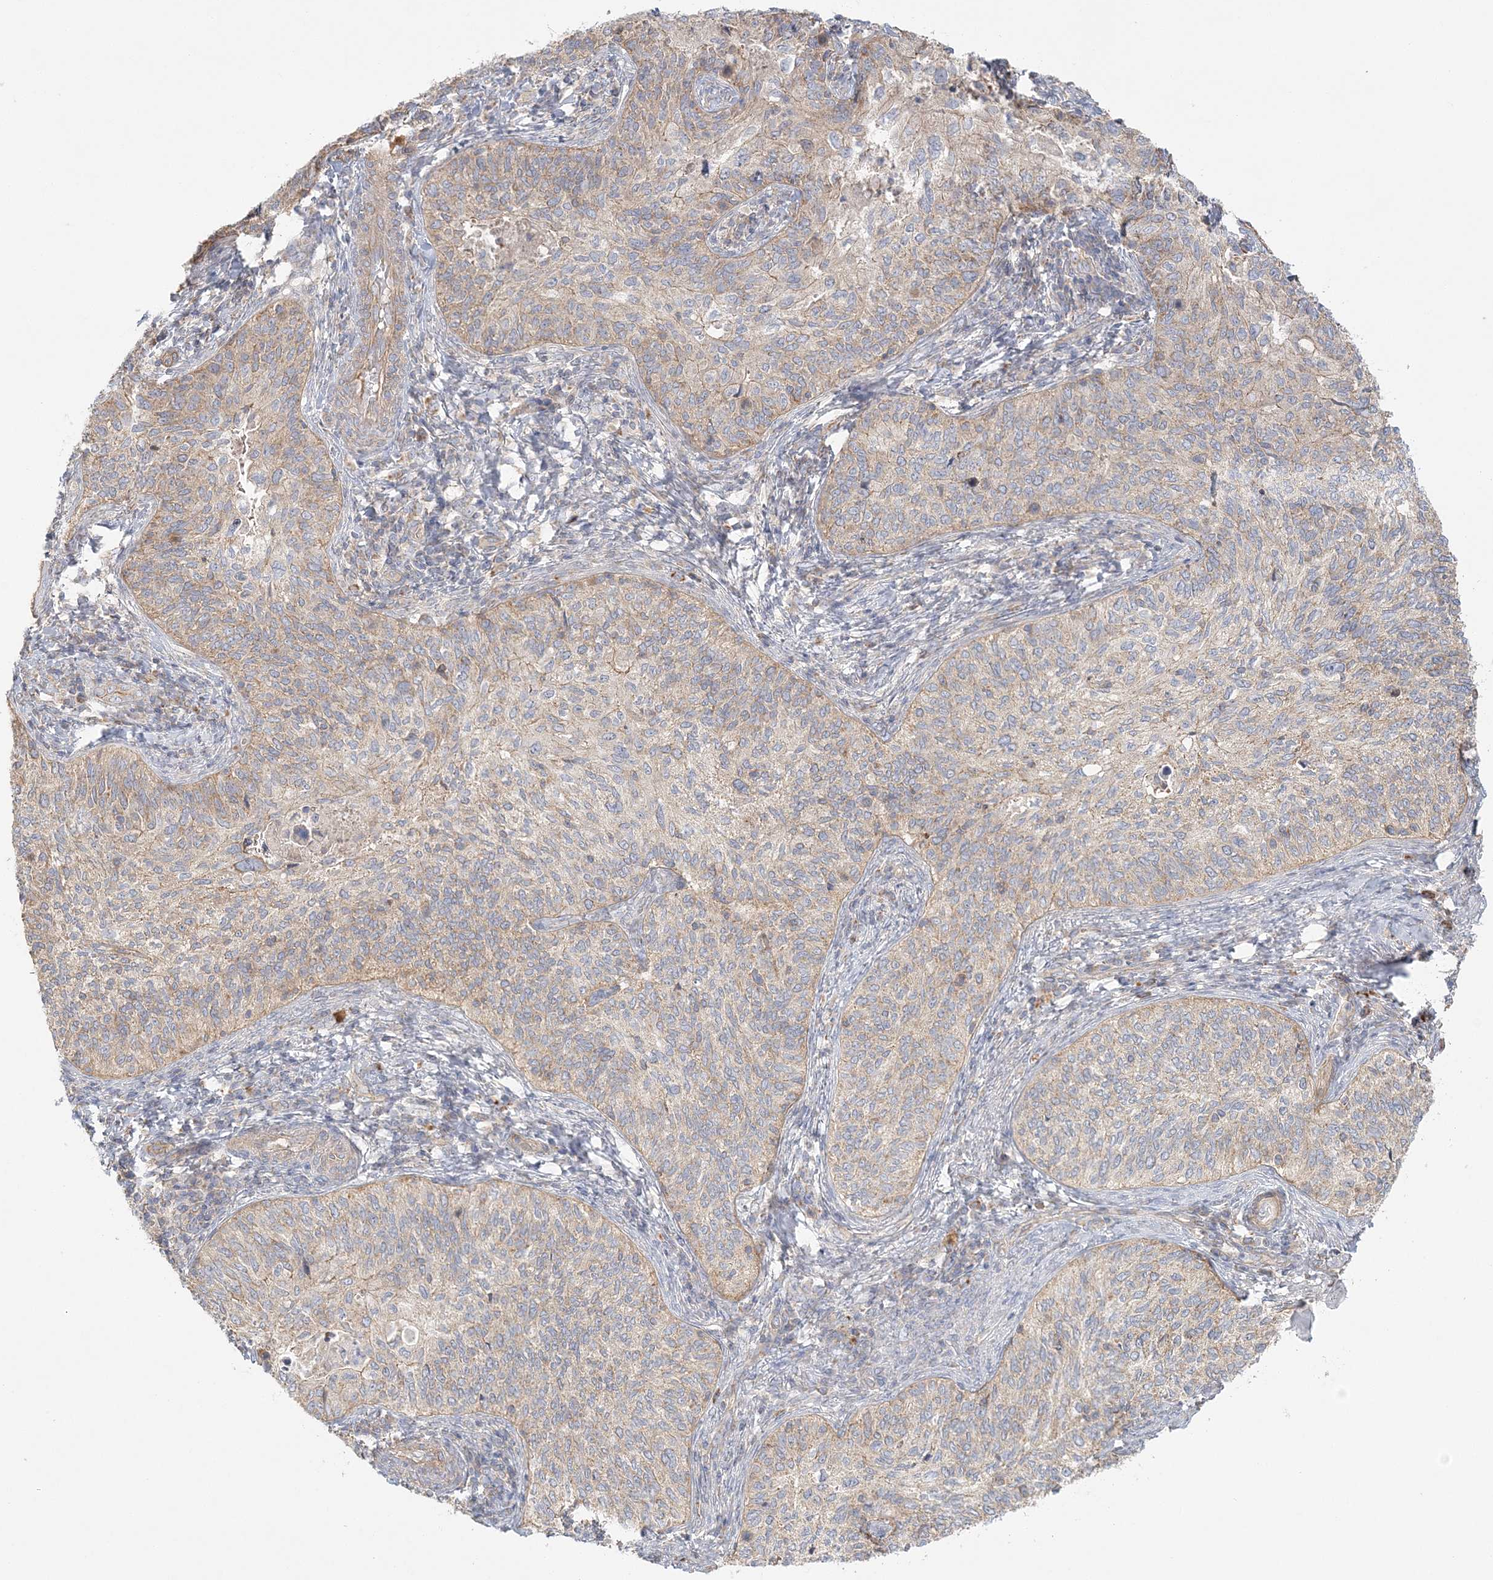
{"staining": {"intensity": "weak", "quantity": ">75%", "location": "cytoplasmic/membranous"}, "tissue": "cervical cancer", "cell_type": "Tumor cells", "image_type": "cancer", "snomed": [{"axis": "morphology", "description": "Squamous cell carcinoma, NOS"}, {"axis": "topography", "description": "Cervix"}], "caption": "This is an image of immunohistochemistry staining of cervical cancer, which shows weak positivity in the cytoplasmic/membranous of tumor cells.", "gene": "KIAA0232", "patient": {"sex": "female", "age": 30}}